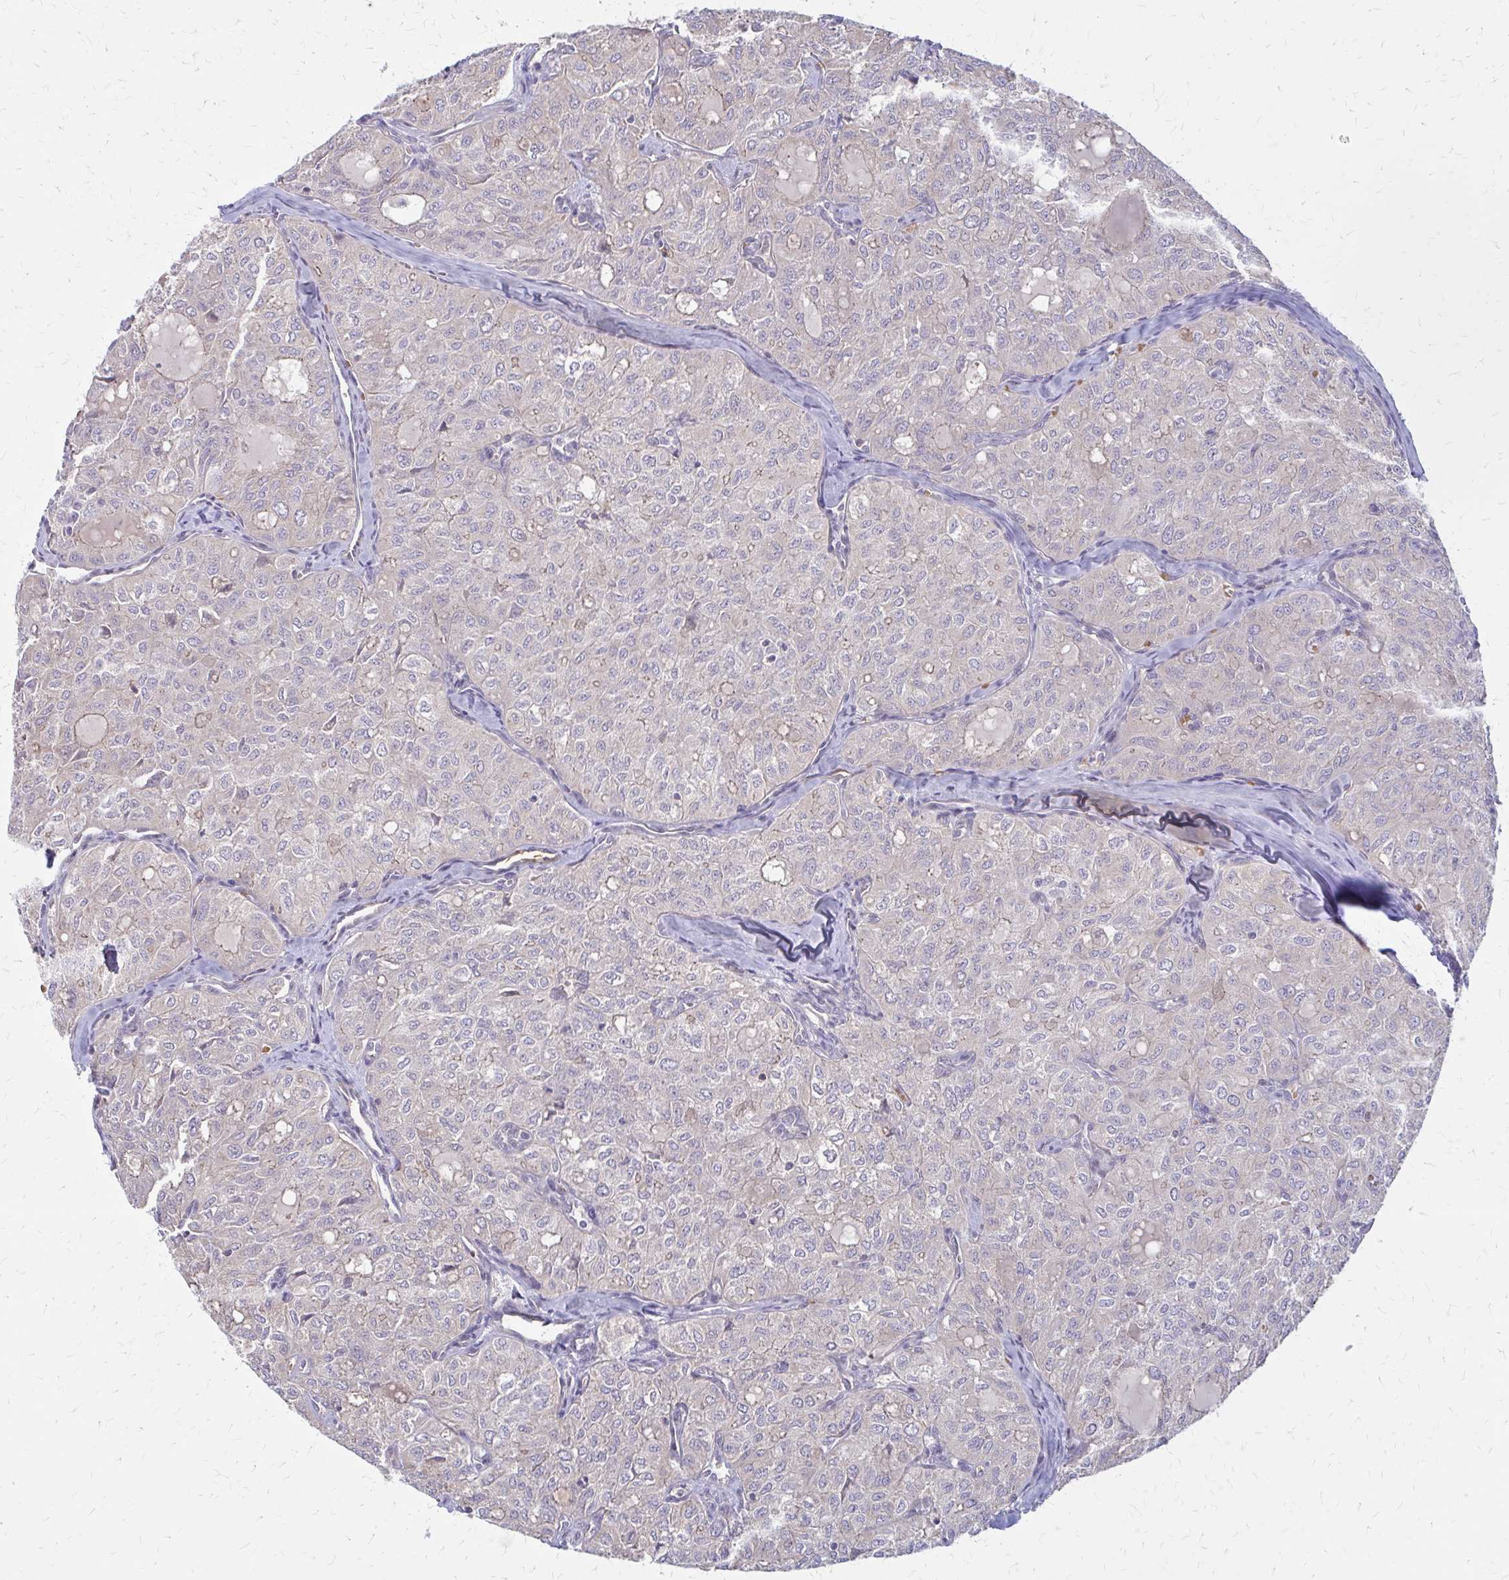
{"staining": {"intensity": "negative", "quantity": "none", "location": "none"}, "tissue": "thyroid cancer", "cell_type": "Tumor cells", "image_type": "cancer", "snomed": [{"axis": "morphology", "description": "Follicular adenoma carcinoma, NOS"}, {"axis": "topography", "description": "Thyroid gland"}], "caption": "Tumor cells are negative for brown protein staining in thyroid cancer (follicular adenoma carcinoma).", "gene": "IFI44L", "patient": {"sex": "male", "age": 75}}